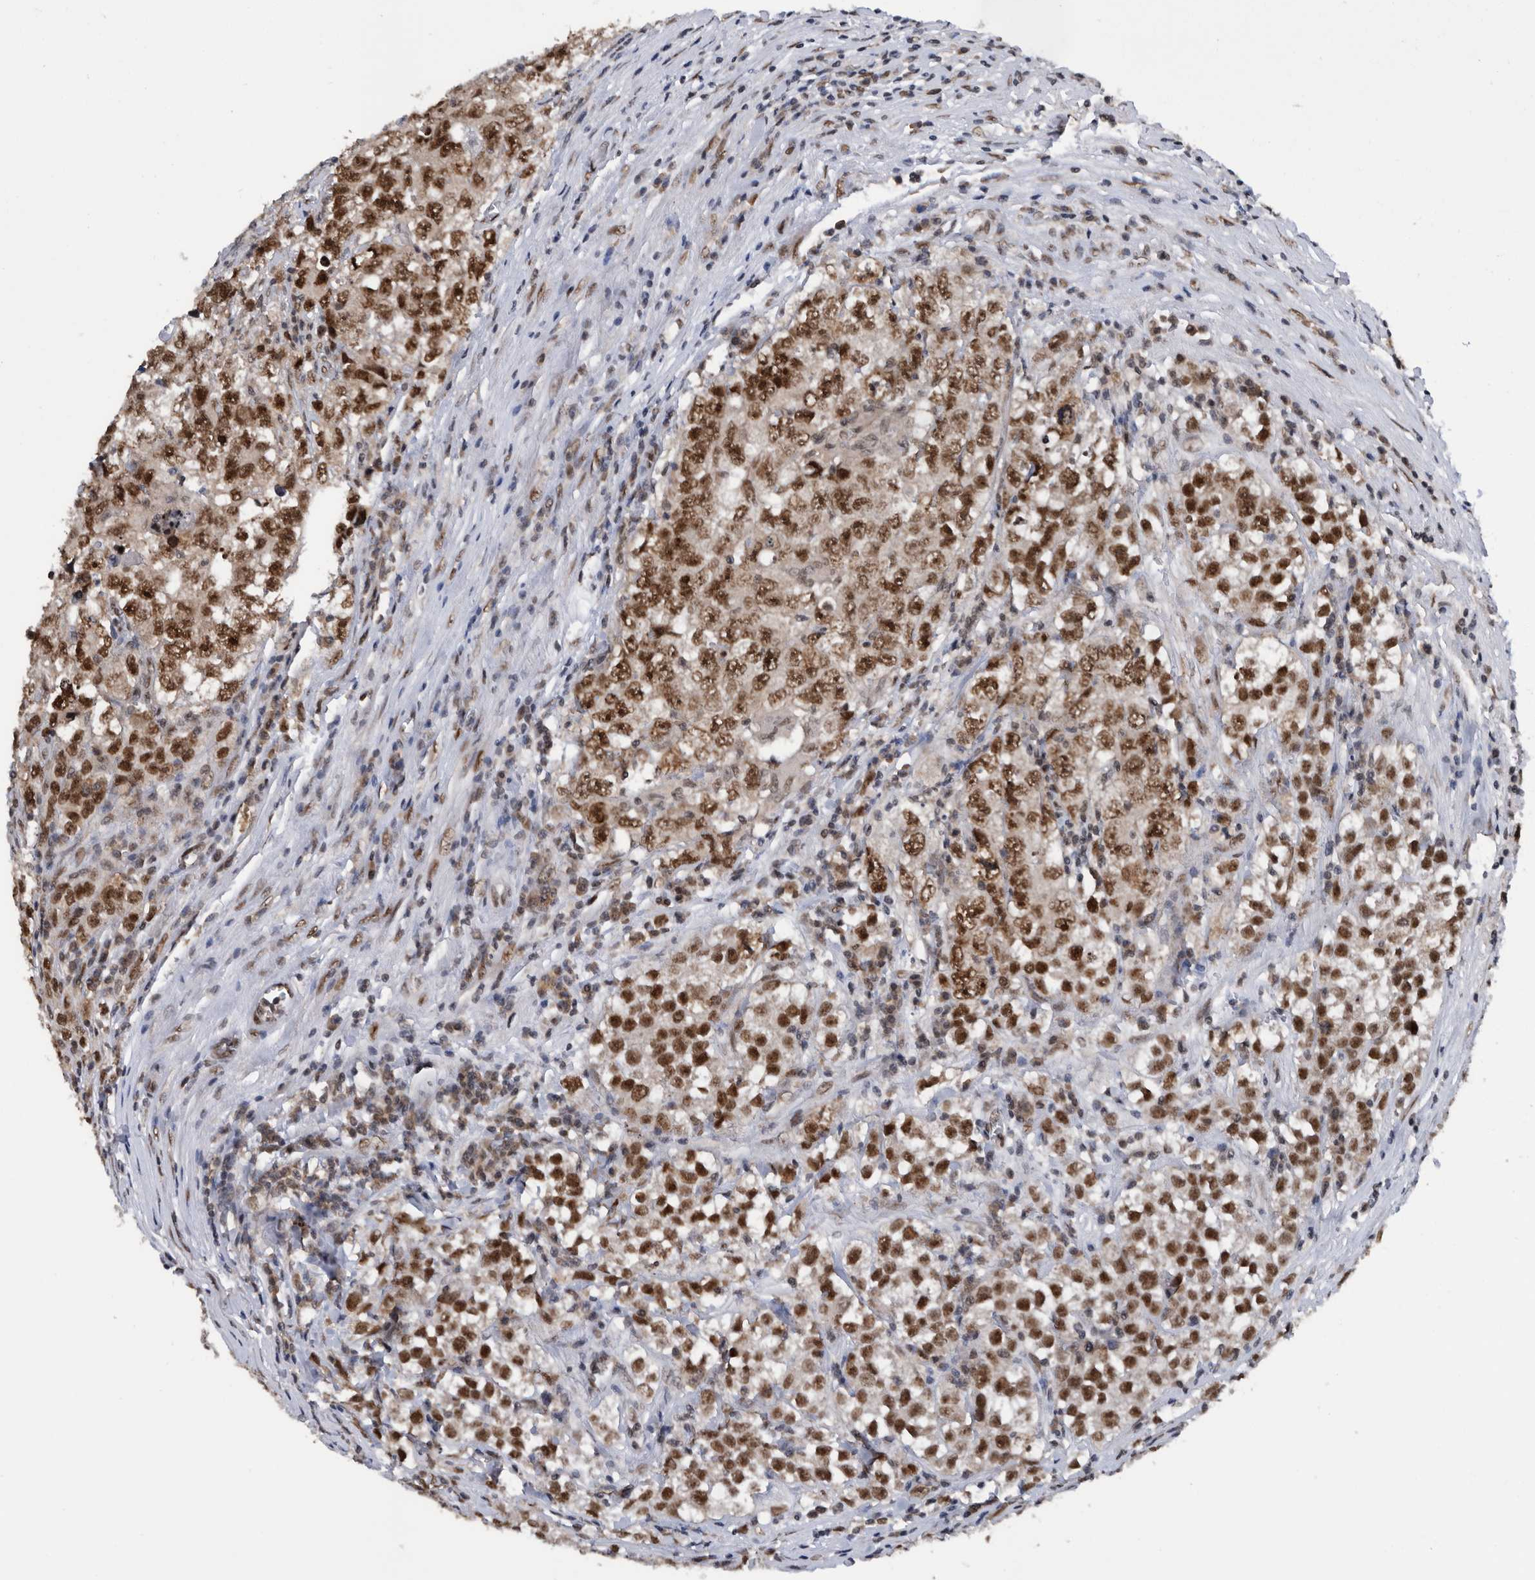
{"staining": {"intensity": "strong", "quantity": ">75%", "location": "nuclear"}, "tissue": "testis cancer", "cell_type": "Tumor cells", "image_type": "cancer", "snomed": [{"axis": "morphology", "description": "Seminoma, NOS"}, {"axis": "morphology", "description": "Carcinoma, Embryonal, NOS"}, {"axis": "topography", "description": "Testis"}], "caption": "Brown immunohistochemical staining in human embryonal carcinoma (testis) reveals strong nuclear staining in approximately >75% of tumor cells. Immunohistochemistry stains the protein in brown and the nuclei are stained blue.", "gene": "ZNF260", "patient": {"sex": "male", "age": 43}}